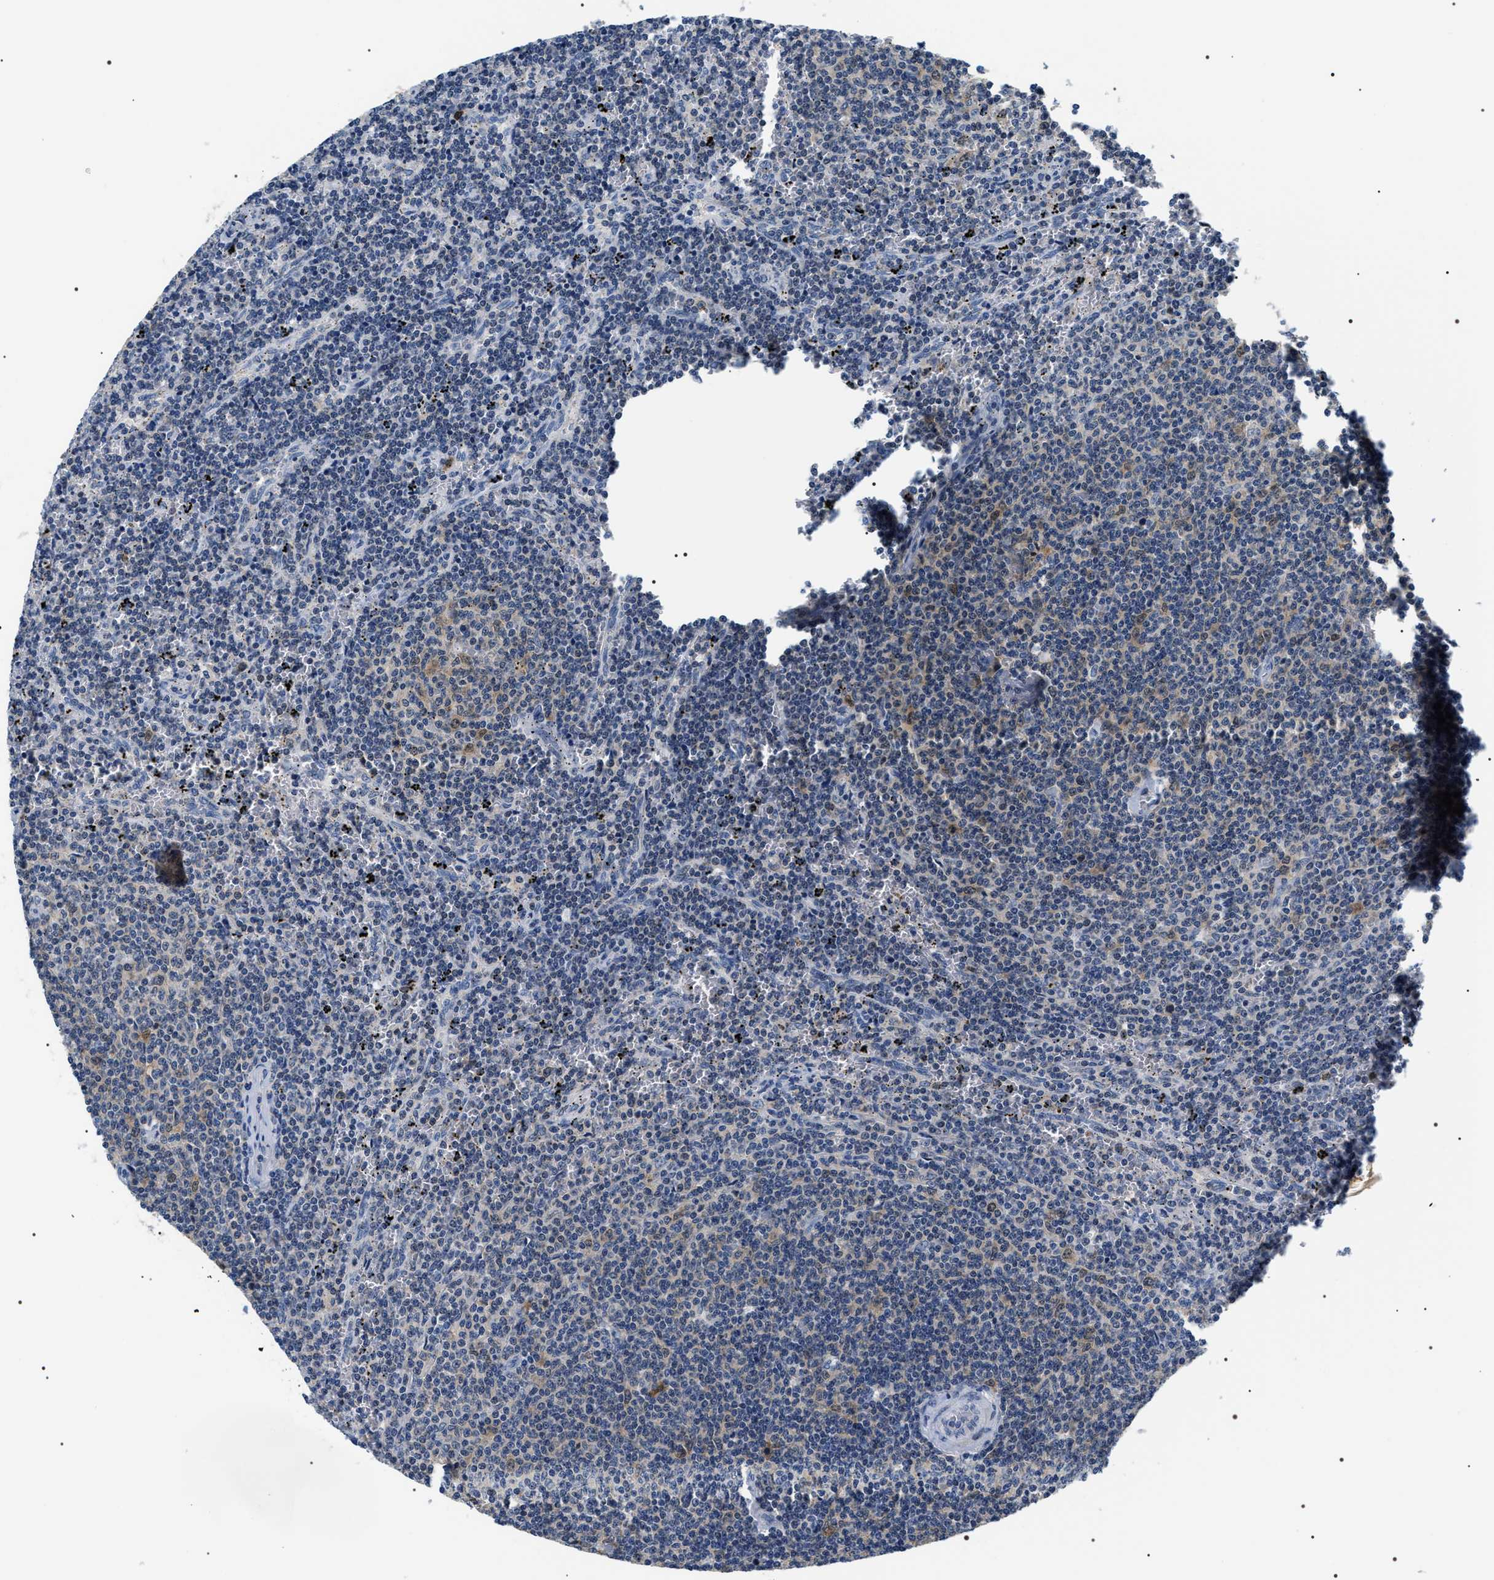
{"staining": {"intensity": "negative", "quantity": "none", "location": "none"}, "tissue": "lymphoma", "cell_type": "Tumor cells", "image_type": "cancer", "snomed": [{"axis": "morphology", "description": "Malignant lymphoma, non-Hodgkin's type, Low grade"}, {"axis": "topography", "description": "Spleen"}], "caption": "This is an IHC histopathology image of human malignant lymphoma, non-Hodgkin's type (low-grade). There is no staining in tumor cells.", "gene": "BAG2", "patient": {"sex": "female", "age": 50}}